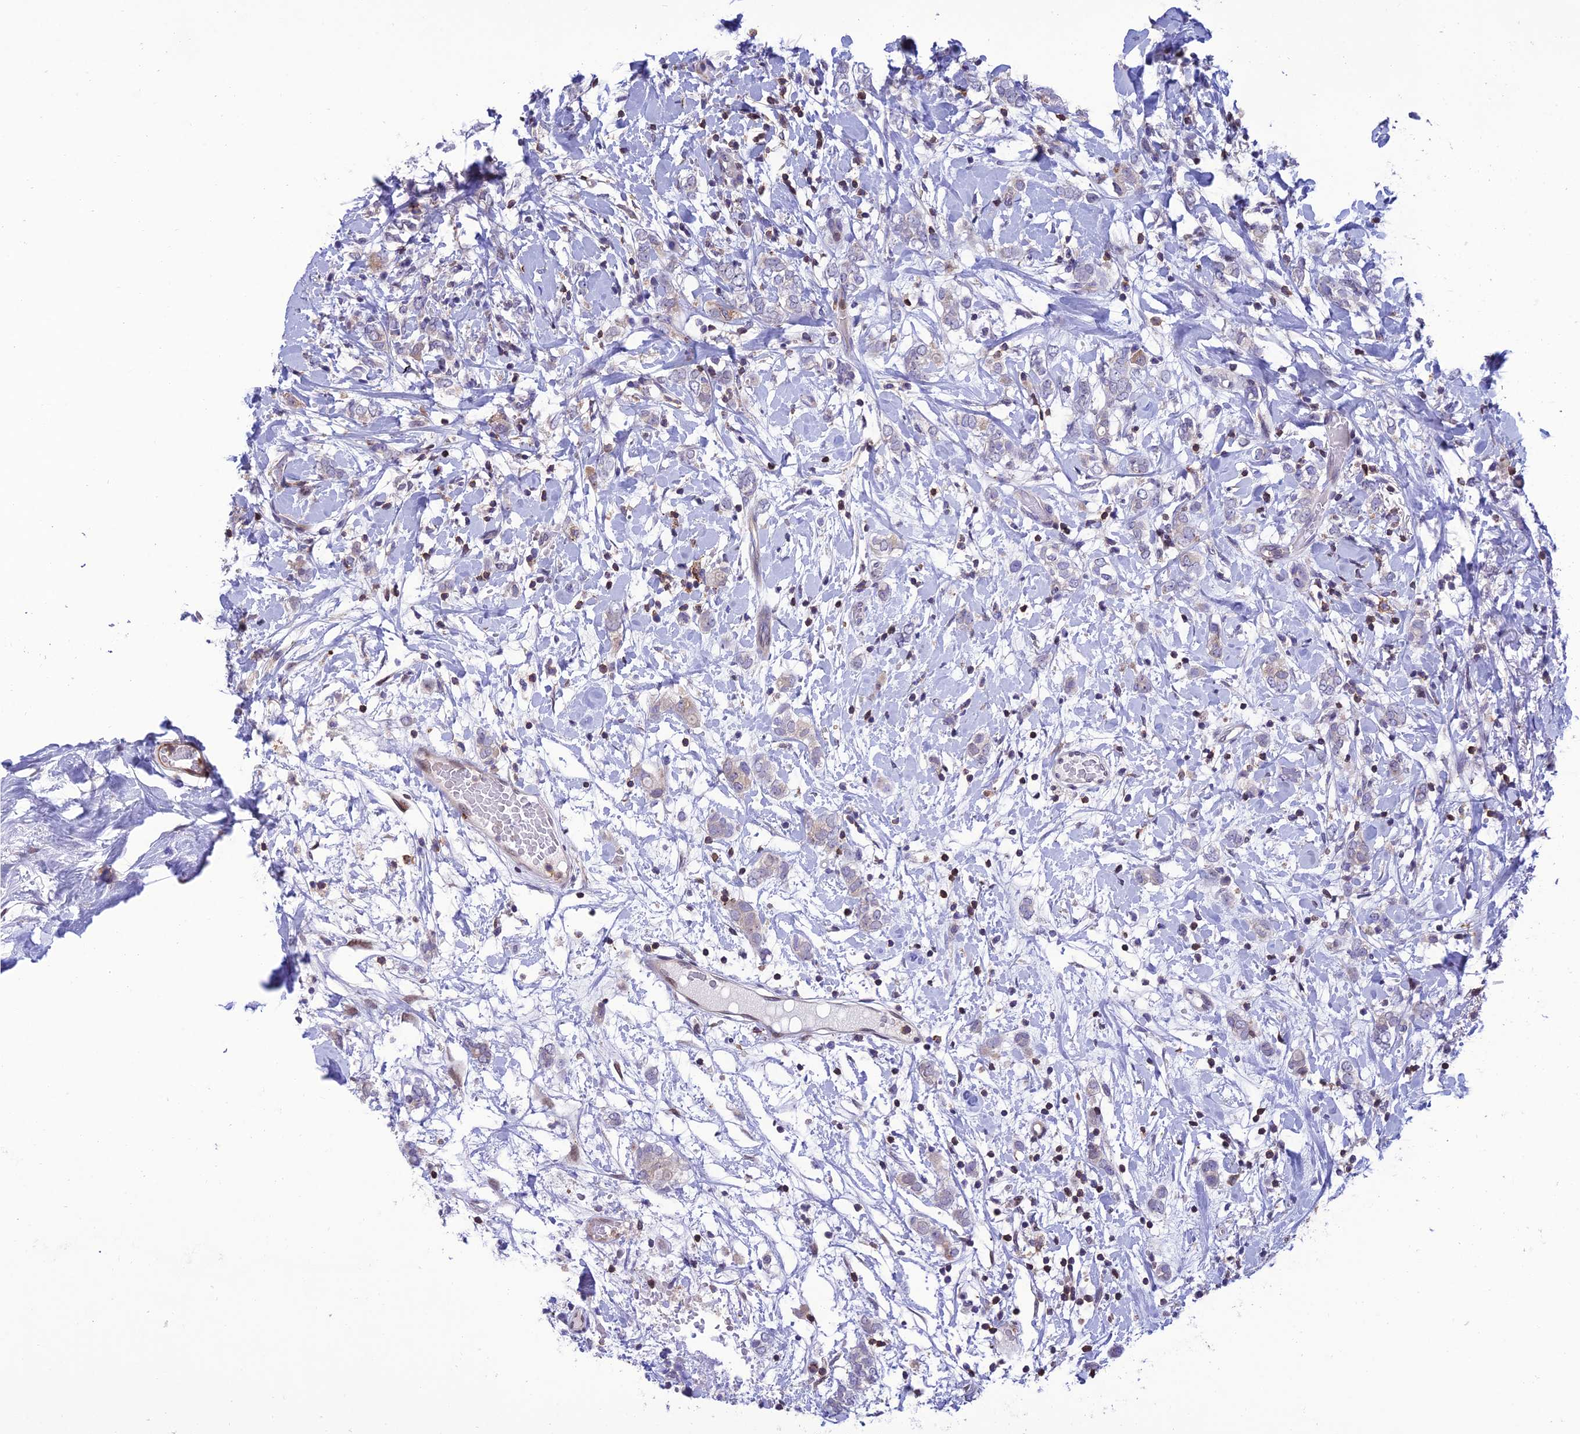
{"staining": {"intensity": "negative", "quantity": "none", "location": "none"}, "tissue": "breast cancer", "cell_type": "Tumor cells", "image_type": "cancer", "snomed": [{"axis": "morphology", "description": "Normal tissue, NOS"}, {"axis": "morphology", "description": "Lobular carcinoma"}, {"axis": "topography", "description": "Breast"}], "caption": "This photomicrograph is of breast cancer stained with IHC to label a protein in brown with the nuclei are counter-stained blue. There is no expression in tumor cells.", "gene": "FAM76A", "patient": {"sex": "female", "age": 47}}